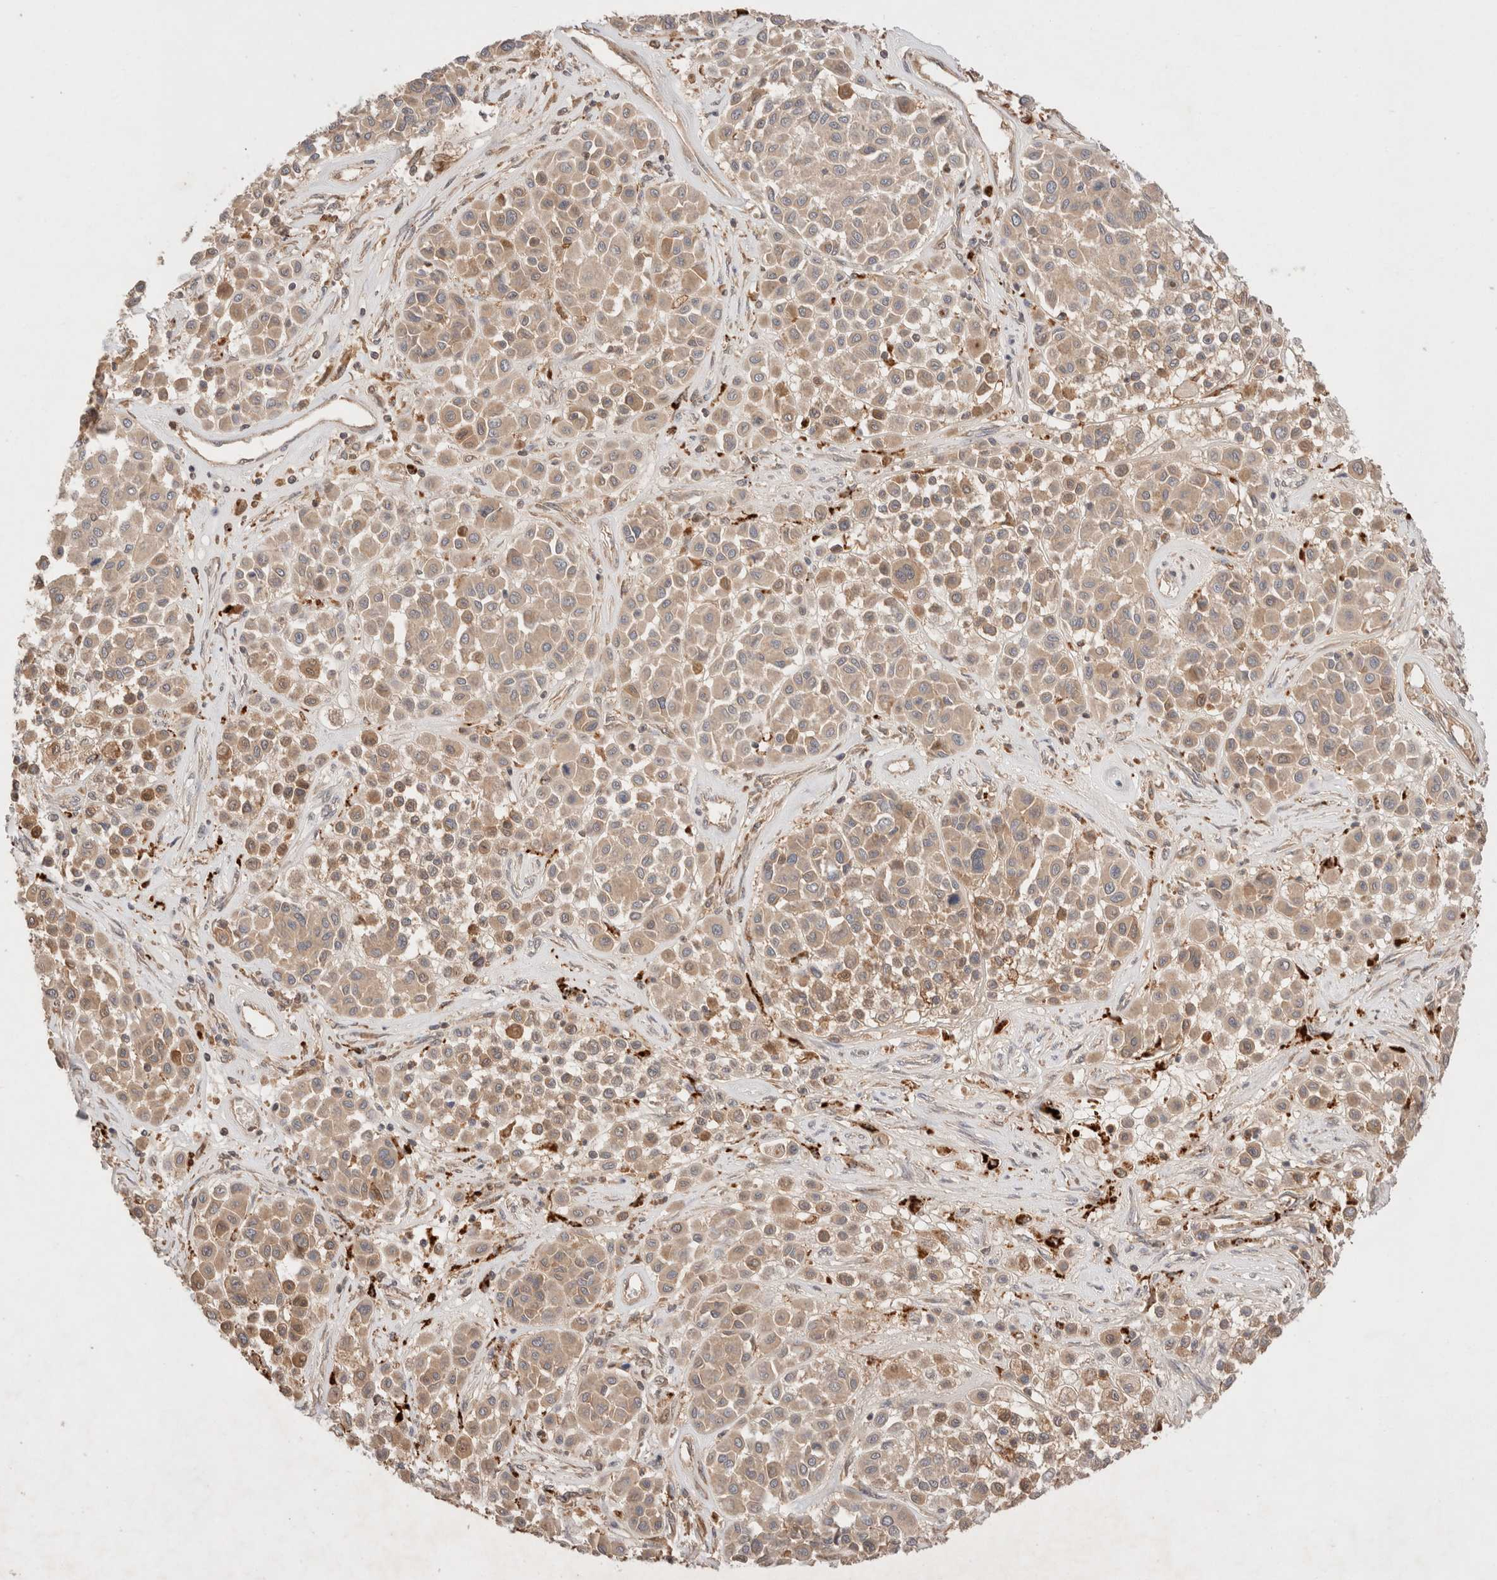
{"staining": {"intensity": "weak", "quantity": ">75%", "location": "cytoplasmic/membranous"}, "tissue": "melanoma", "cell_type": "Tumor cells", "image_type": "cancer", "snomed": [{"axis": "morphology", "description": "Malignant melanoma, Metastatic site"}, {"axis": "topography", "description": "Soft tissue"}], "caption": "Brown immunohistochemical staining in human melanoma demonstrates weak cytoplasmic/membranous expression in approximately >75% of tumor cells. Nuclei are stained in blue.", "gene": "CARNMT1", "patient": {"sex": "male", "age": 41}}